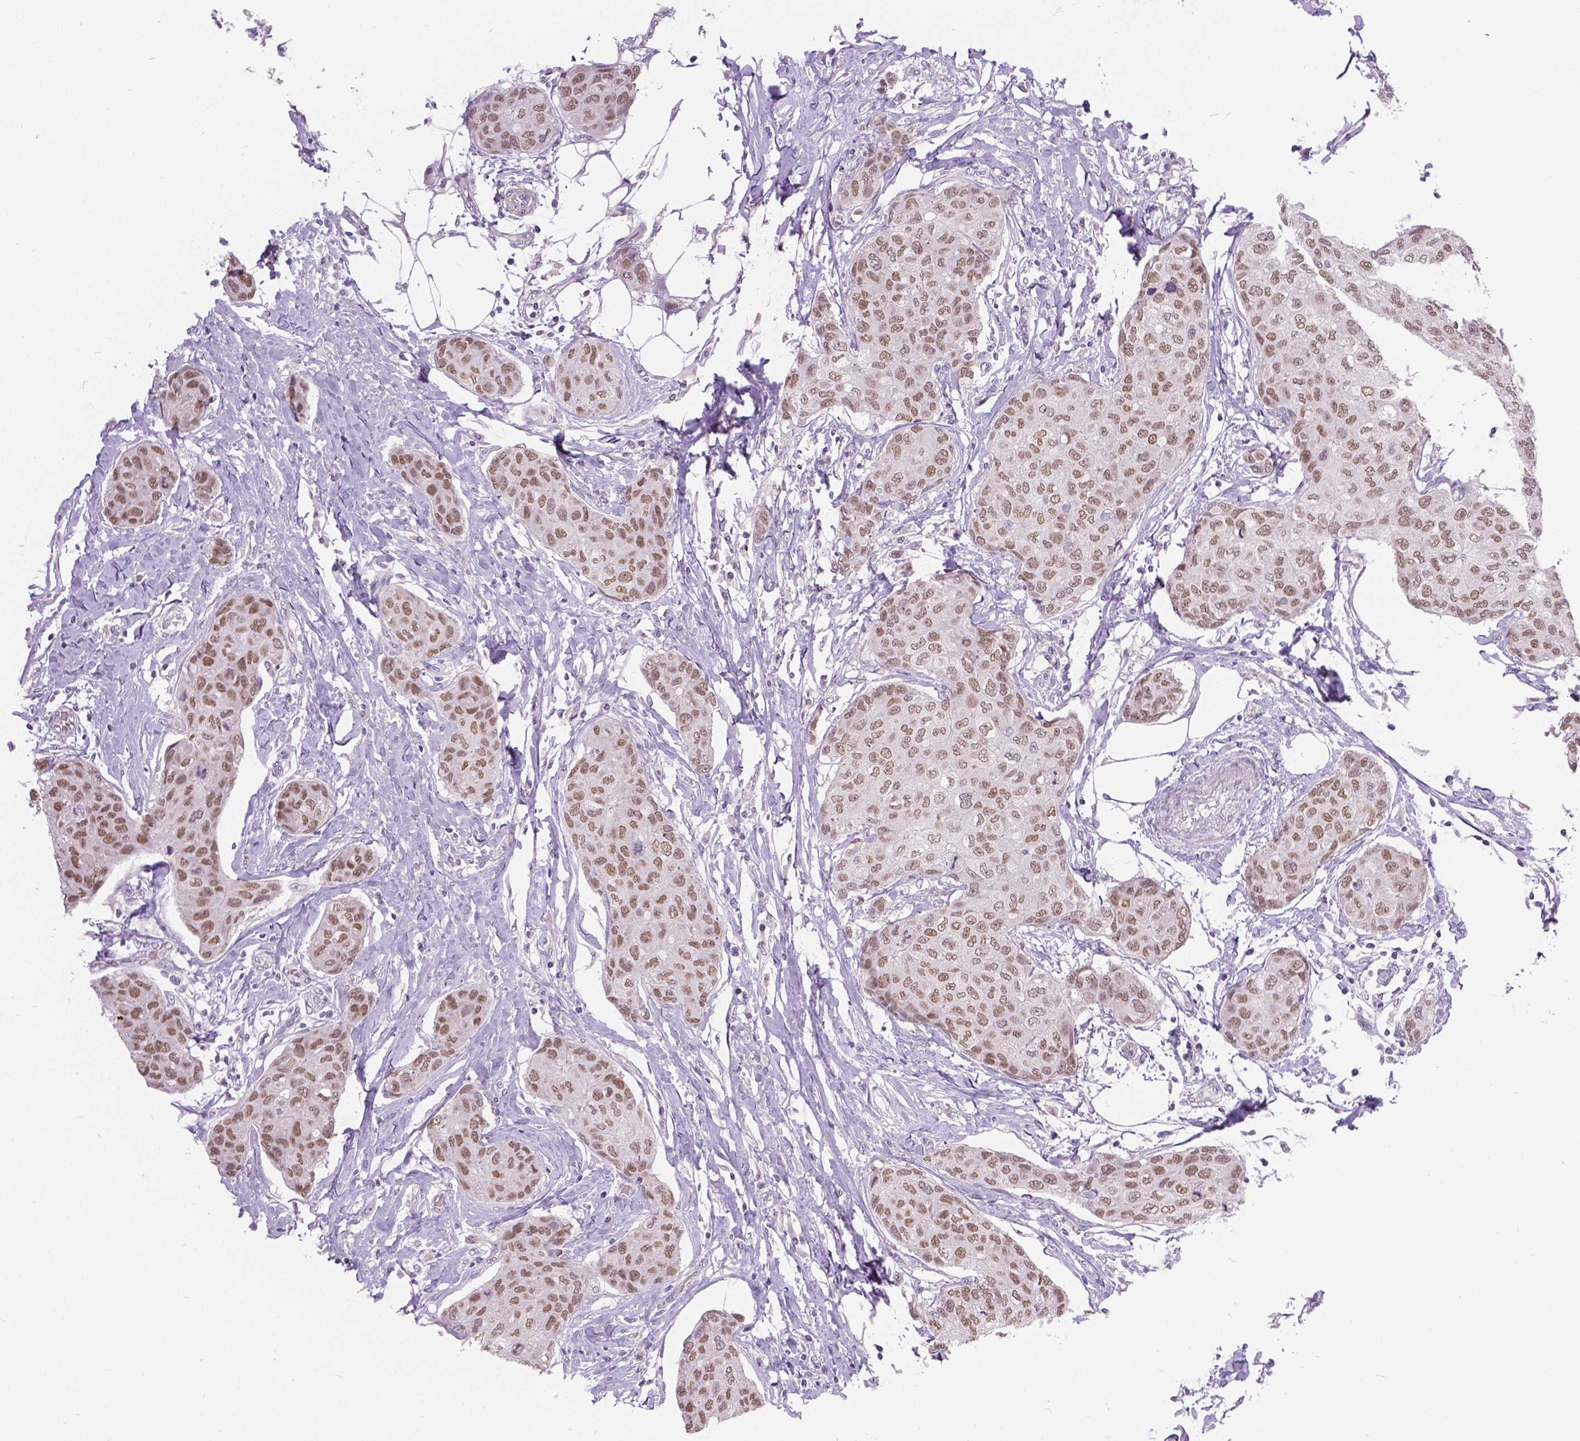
{"staining": {"intensity": "moderate", "quantity": ">75%", "location": "nuclear"}, "tissue": "breast cancer", "cell_type": "Tumor cells", "image_type": "cancer", "snomed": [{"axis": "morphology", "description": "Duct carcinoma"}, {"axis": "topography", "description": "Breast"}], "caption": "DAB immunohistochemical staining of human infiltrating ductal carcinoma (breast) displays moderate nuclear protein positivity in approximately >75% of tumor cells.", "gene": "FOXA1", "patient": {"sex": "female", "age": 80}}